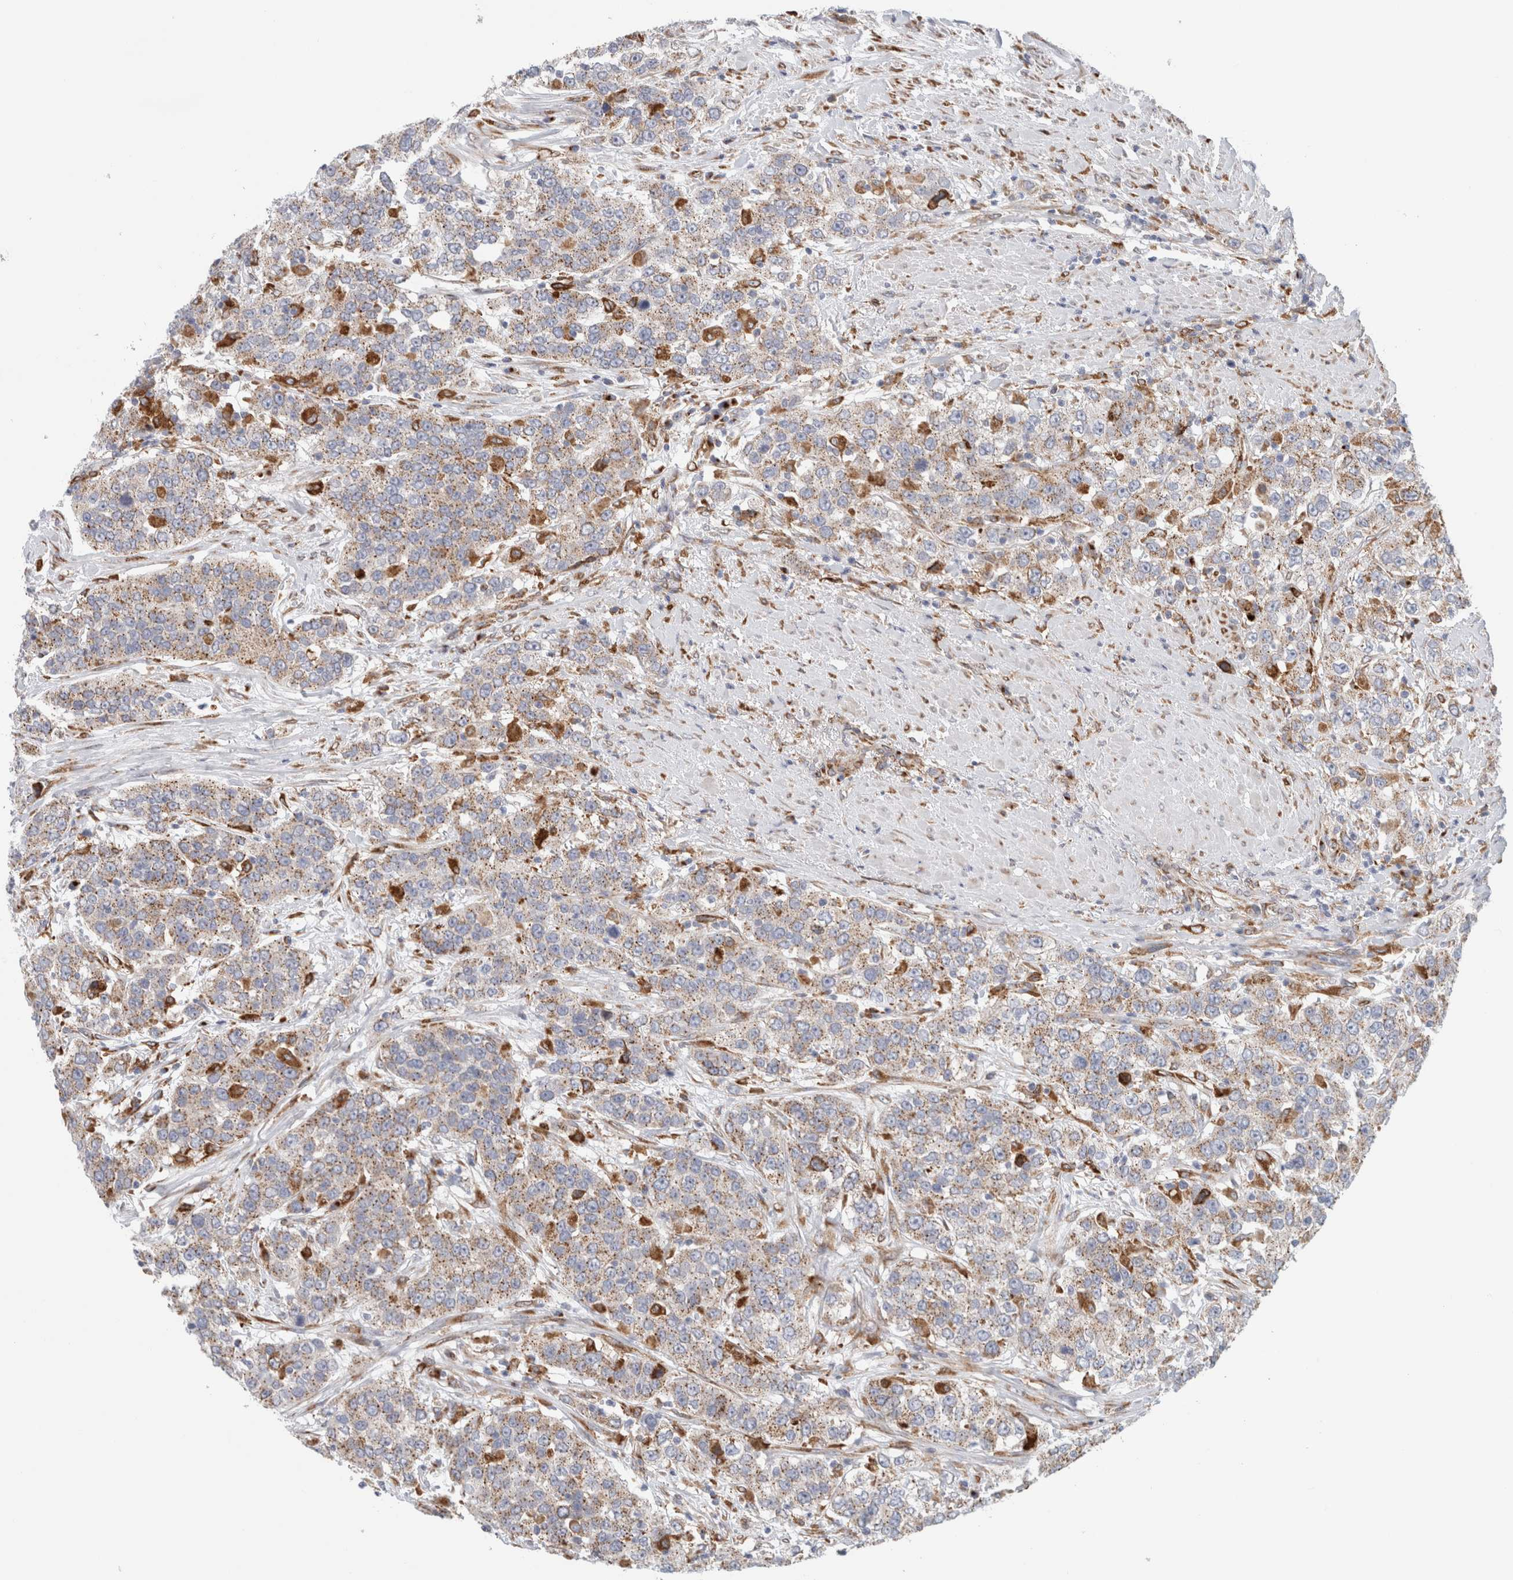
{"staining": {"intensity": "weak", "quantity": ">75%", "location": "cytoplasmic/membranous"}, "tissue": "urothelial cancer", "cell_type": "Tumor cells", "image_type": "cancer", "snomed": [{"axis": "morphology", "description": "Urothelial carcinoma, High grade"}, {"axis": "topography", "description": "Urinary bladder"}], "caption": "Urothelial cancer stained with DAB immunohistochemistry (IHC) displays low levels of weak cytoplasmic/membranous staining in approximately >75% of tumor cells. Nuclei are stained in blue.", "gene": "MCFD2", "patient": {"sex": "female", "age": 80}}